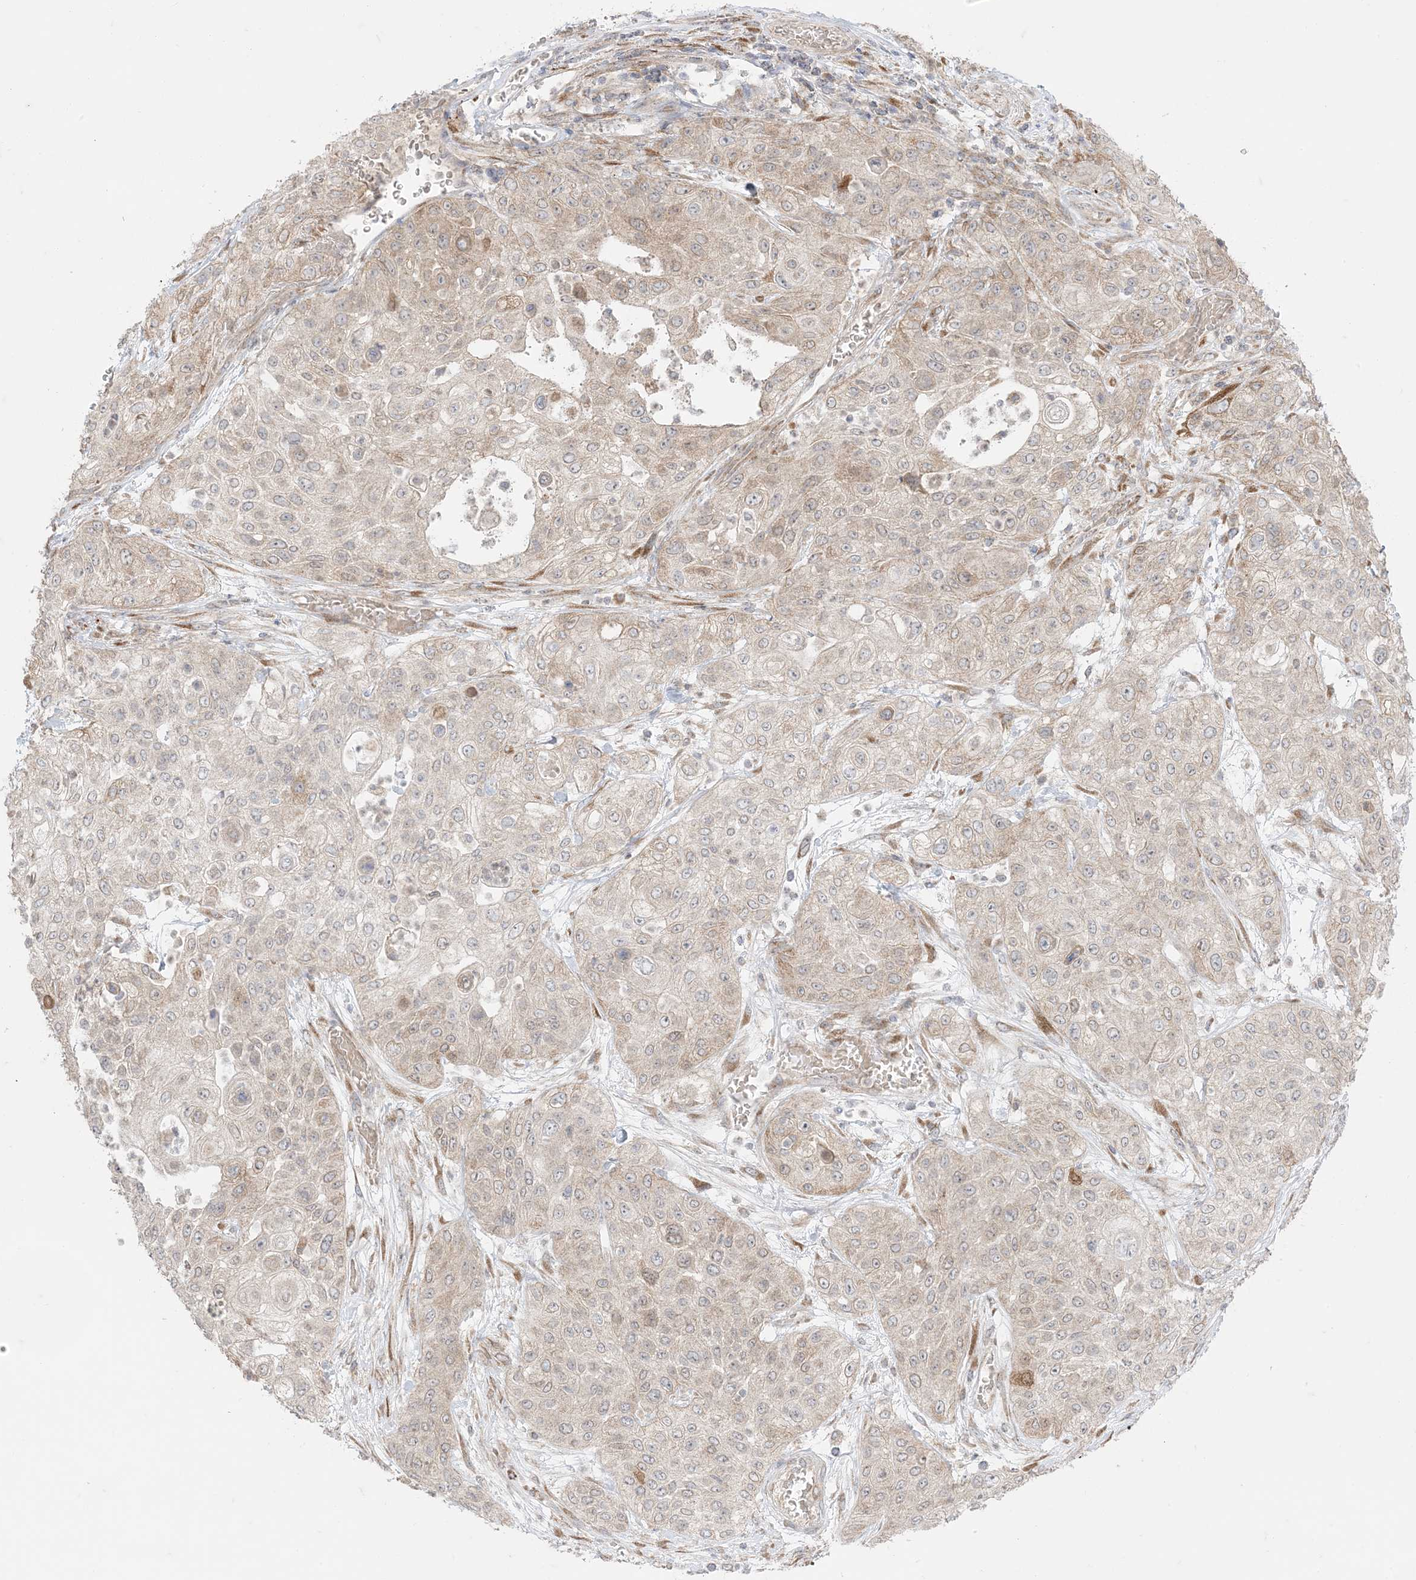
{"staining": {"intensity": "weak", "quantity": "<25%", "location": "cytoplasmic/membranous"}, "tissue": "urothelial cancer", "cell_type": "Tumor cells", "image_type": "cancer", "snomed": [{"axis": "morphology", "description": "Urothelial carcinoma, High grade"}, {"axis": "topography", "description": "Urinary bladder"}], "caption": "This is a image of IHC staining of urothelial carcinoma (high-grade), which shows no positivity in tumor cells.", "gene": "ODC1", "patient": {"sex": "female", "age": 79}}